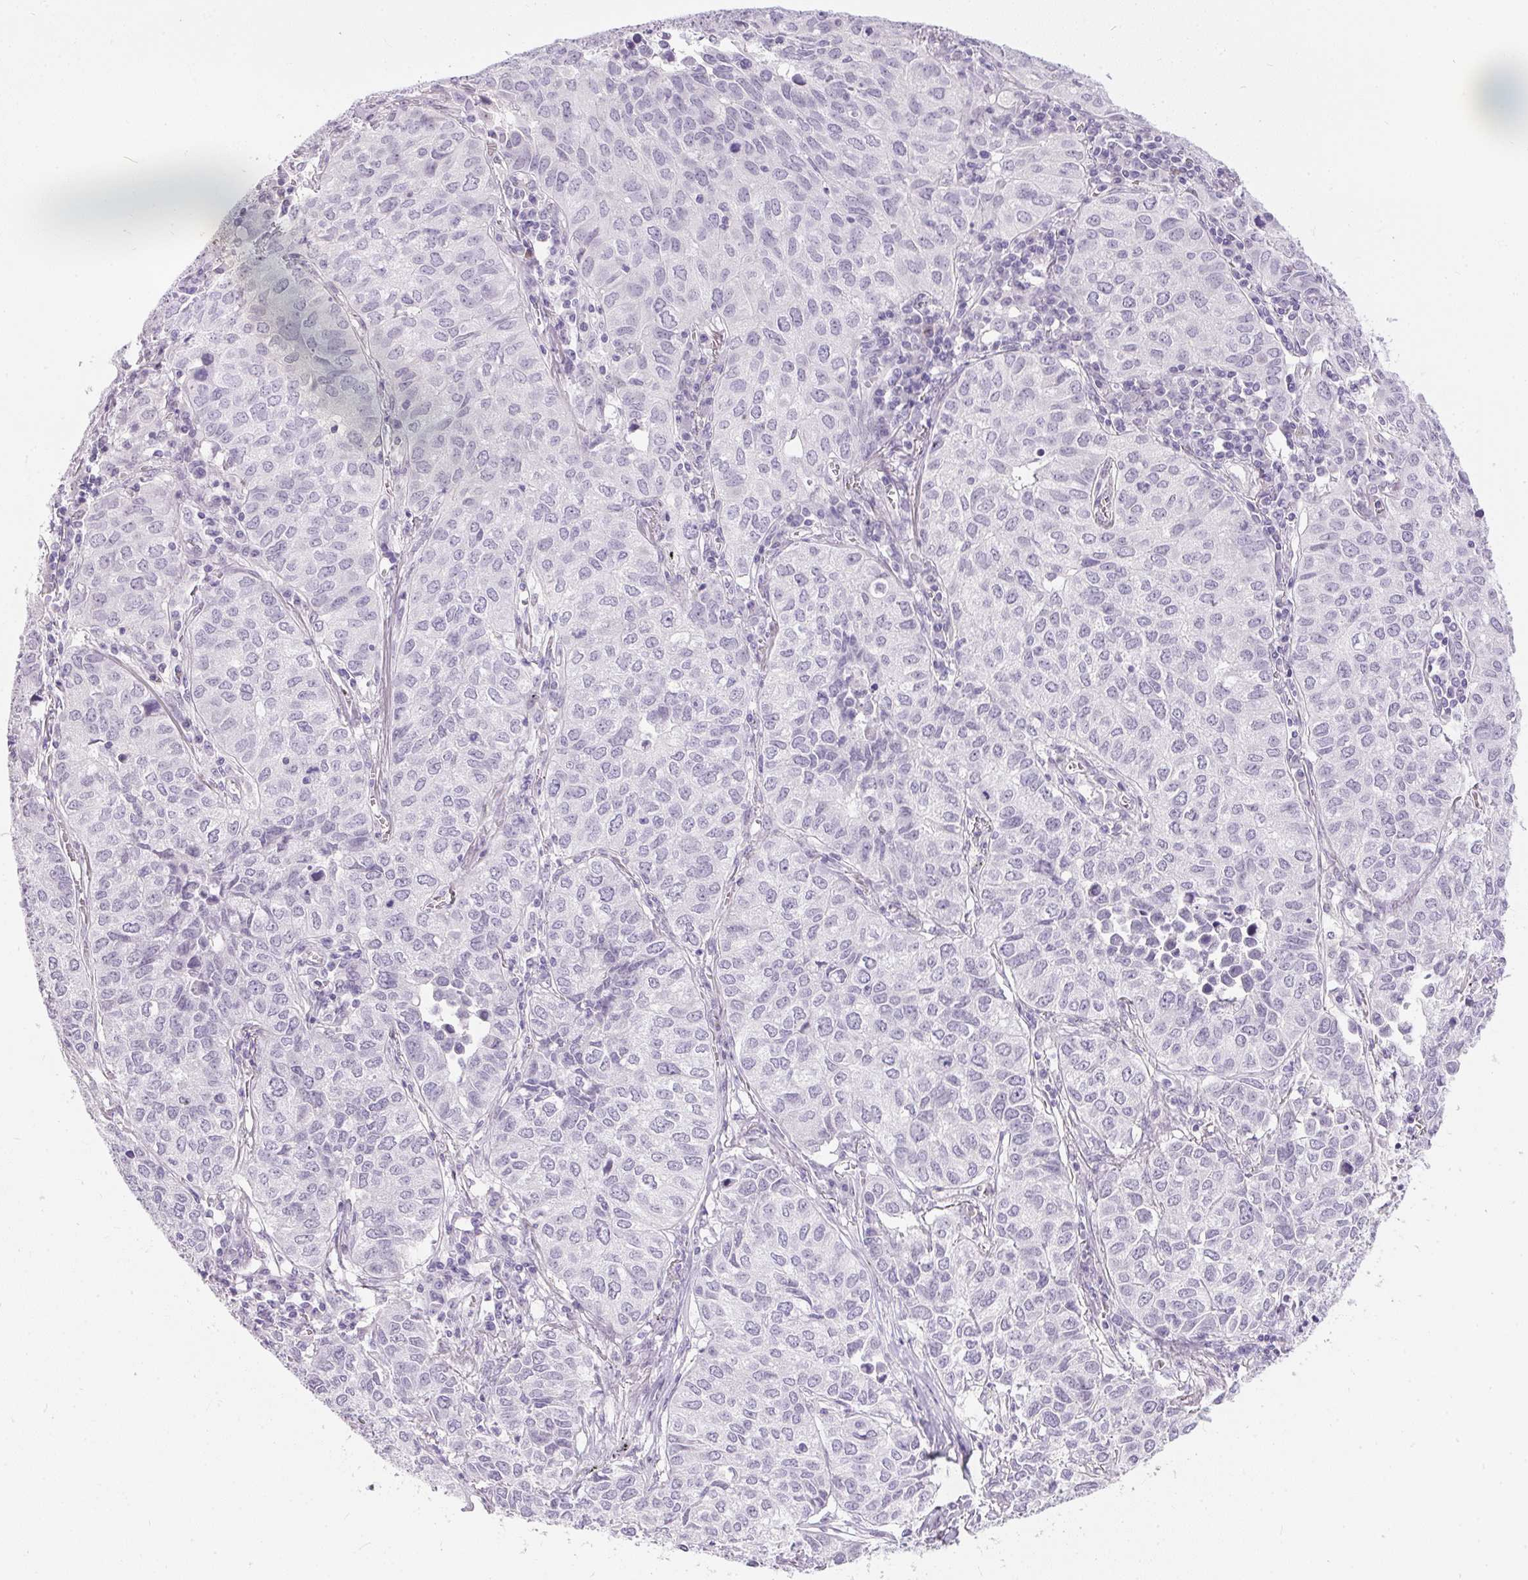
{"staining": {"intensity": "negative", "quantity": "none", "location": "none"}, "tissue": "lung cancer", "cell_type": "Tumor cells", "image_type": "cancer", "snomed": [{"axis": "morphology", "description": "Adenocarcinoma, NOS"}, {"axis": "topography", "description": "Lung"}], "caption": "A photomicrograph of lung cancer (adenocarcinoma) stained for a protein exhibits no brown staining in tumor cells.", "gene": "GBP6", "patient": {"sex": "female", "age": 50}}